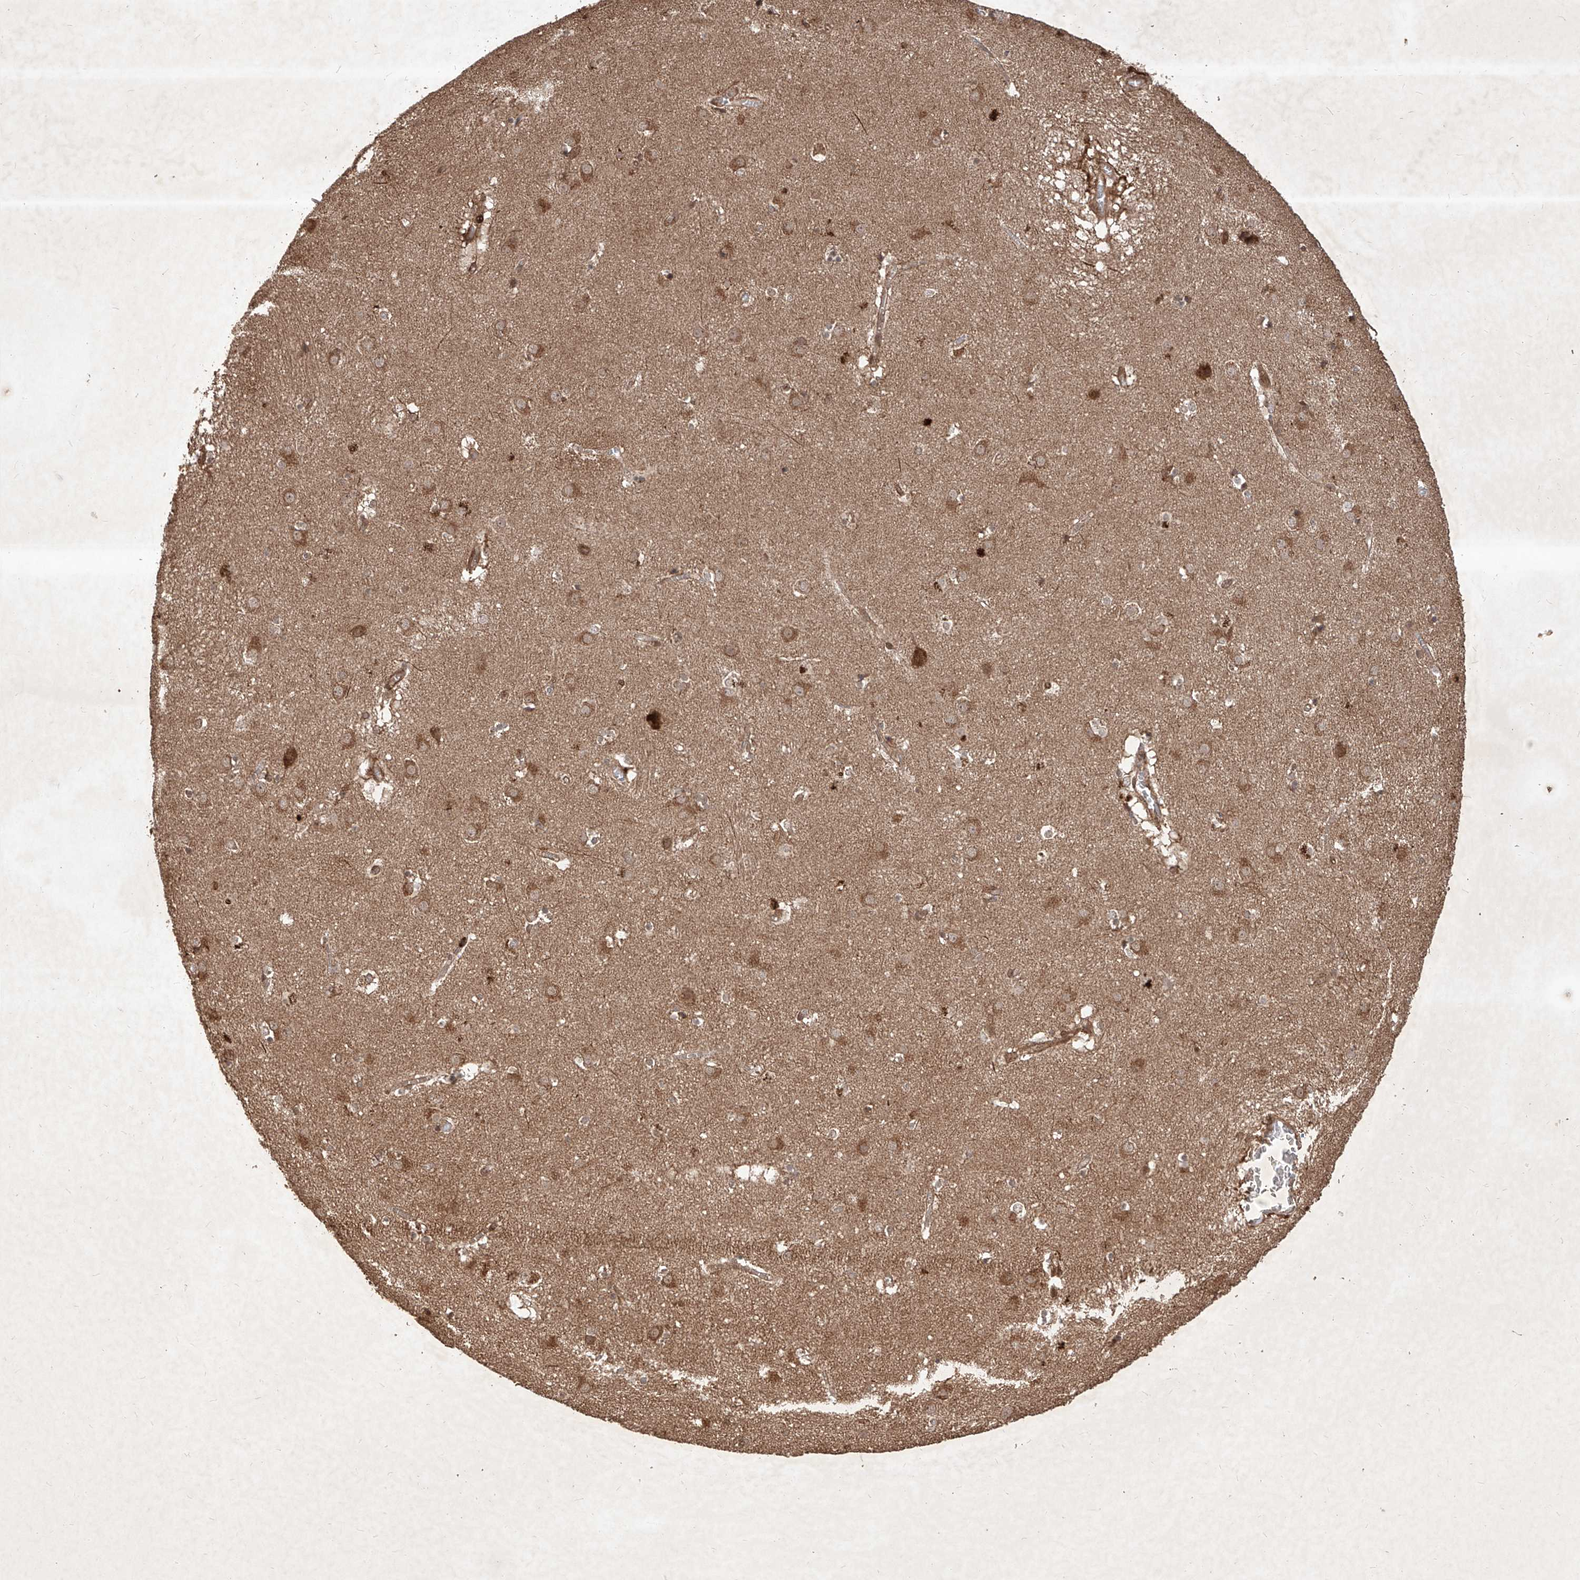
{"staining": {"intensity": "moderate", "quantity": "25%-75%", "location": "cytoplasmic/membranous"}, "tissue": "caudate", "cell_type": "Glial cells", "image_type": "normal", "snomed": [{"axis": "morphology", "description": "Normal tissue, NOS"}, {"axis": "topography", "description": "Lateral ventricle wall"}], "caption": "The micrograph demonstrates immunohistochemical staining of normal caudate. There is moderate cytoplasmic/membranous positivity is appreciated in about 25%-75% of glial cells.", "gene": "MAGED2", "patient": {"sex": "male", "age": 70}}